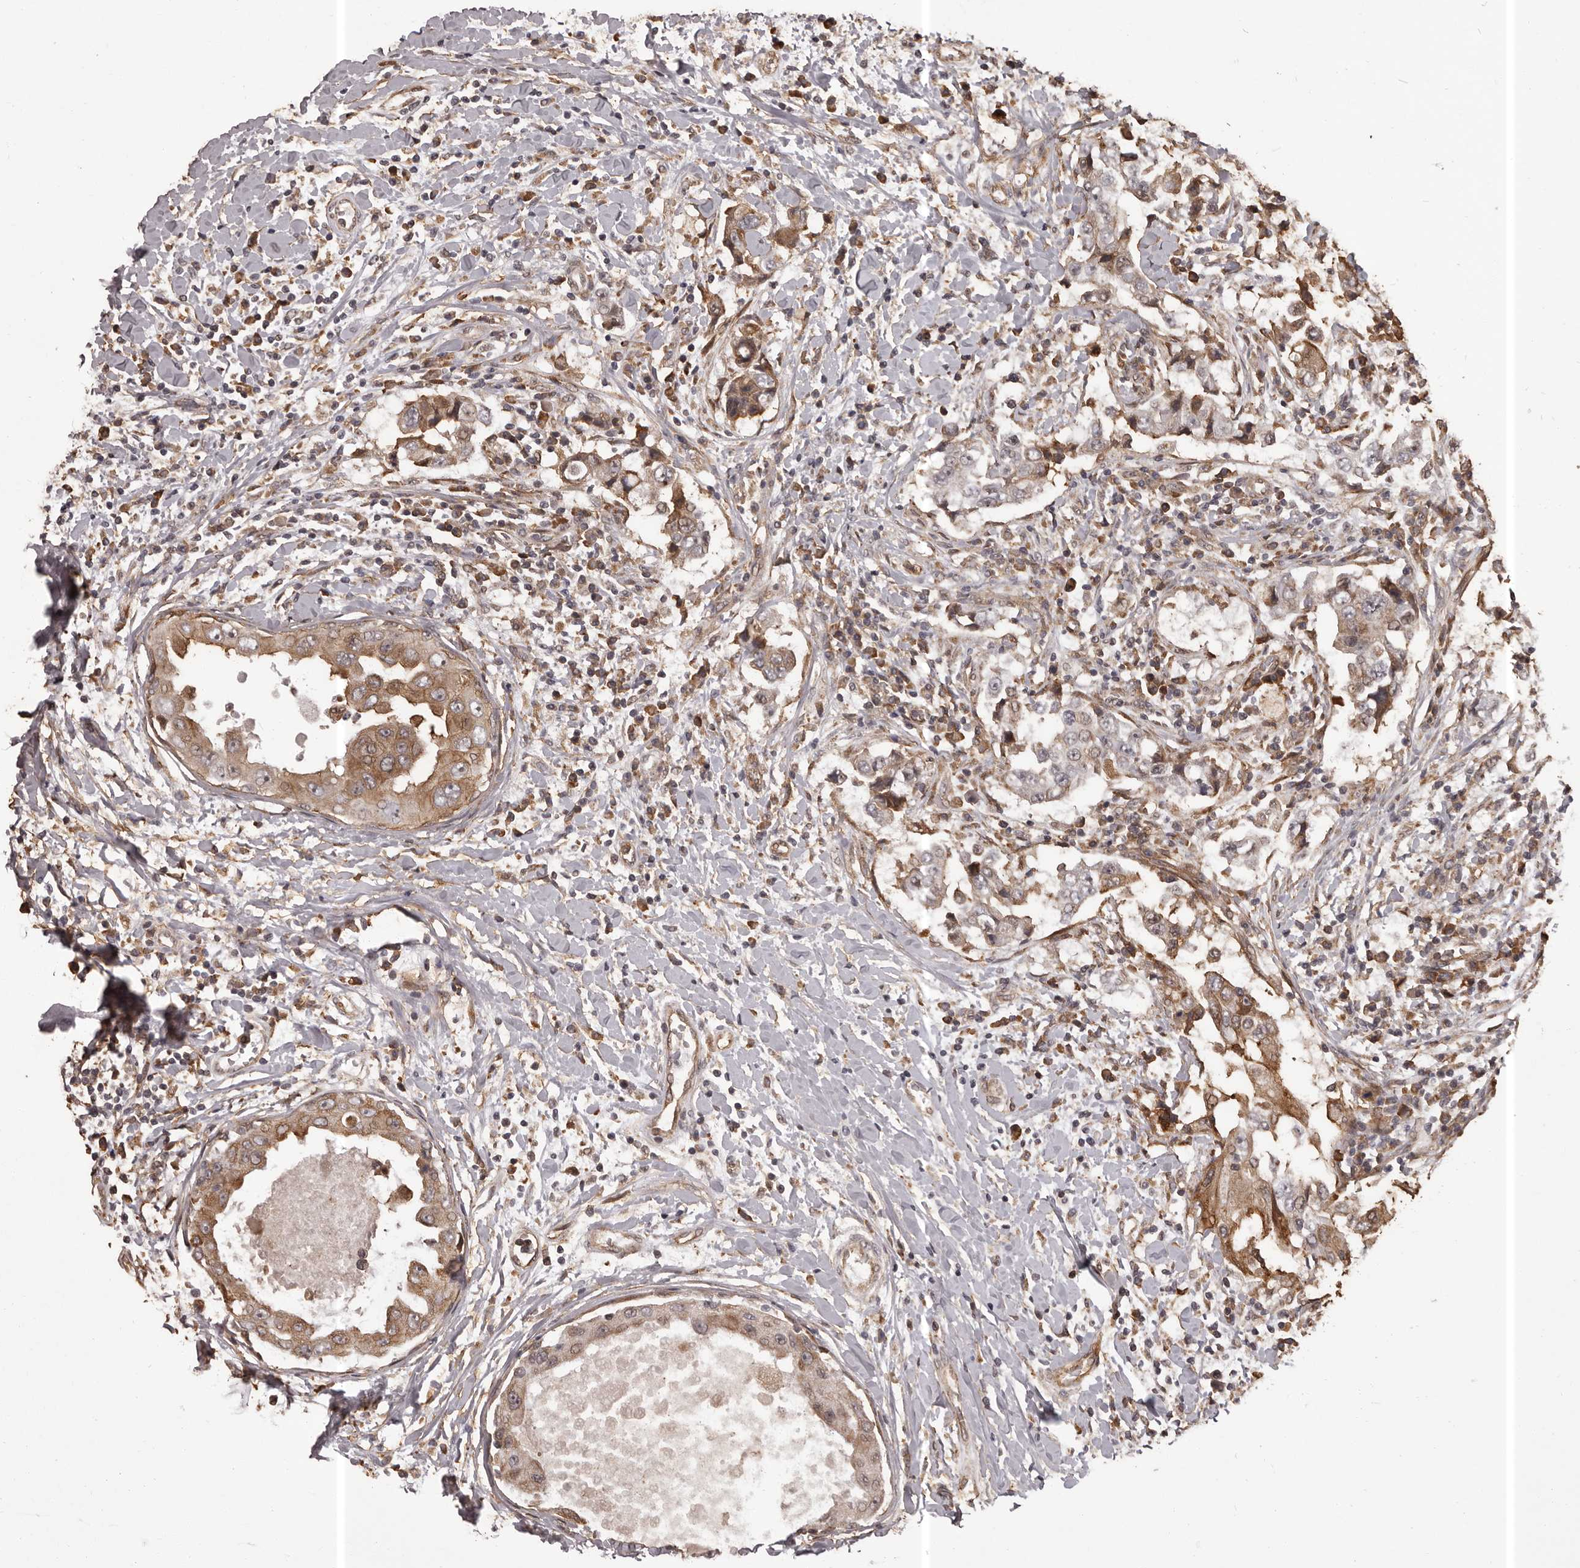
{"staining": {"intensity": "moderate", "quantity": ">75%", "location": "cytoplasmic/membranous"}, "tissue": "breast cancer", "cell_type": "Tumor cells", "image_type": "cancer", "snomed": [{"axis": "morphology", "description": "Duct carcinoma"}, {"axis": "topography", "description": "Breast"}], "caption": "A micrograph of human invasive ductal carcinoma (breast) stained for a protein displays moderate cytoplasmic/membranous brown staining in tumor cells. Nuclei are stained in blue.", "gene": "SLITRK6", "patient": {"sex": "female", "age": 27}}